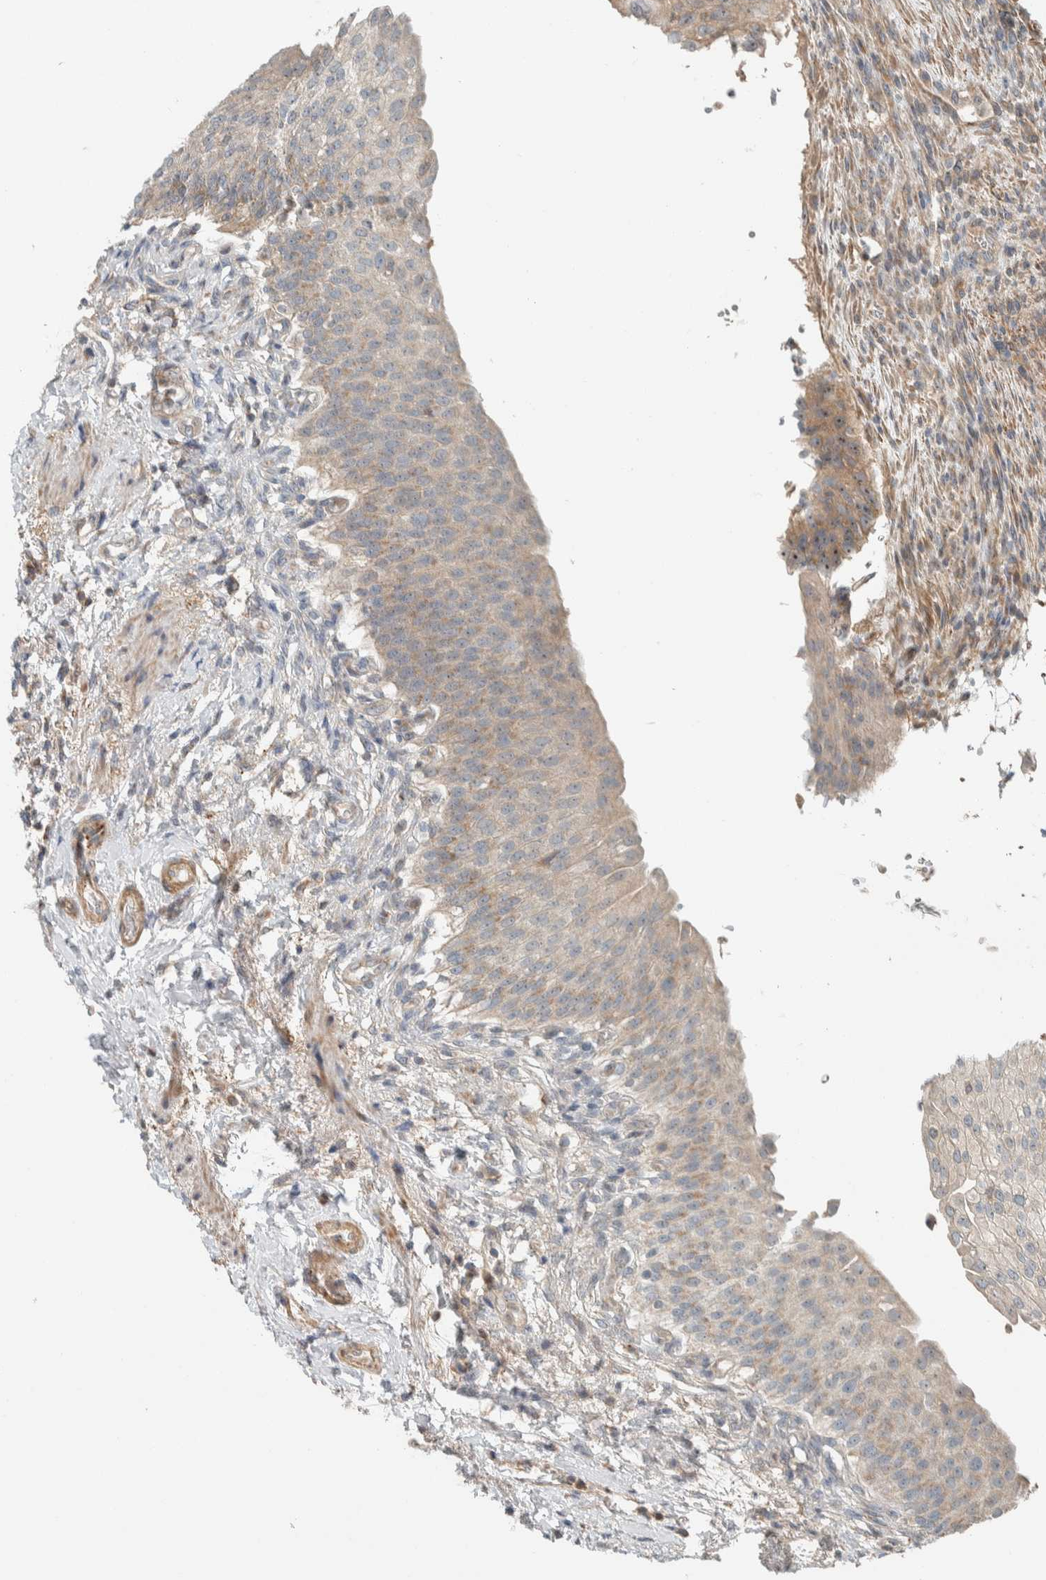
{"staining": {"intensity": "weak", "quantity": "25%-75%", "location": "cytoplasmic/membranous"}, "tissue": "urinary bladder", "cell_type": "Urothelial cells", "image_type": "normal", "snomed": [{"axis": "morphology", "description": "Normal tissue, NOS"}, {"axis": "topography", "description": "Urinary bladder"}], "caption": "Immunohistochemical staining of normal human urinary bladder shows 25%-75% levels of weak cytoplasmic/membranous protein expression in approximately 25%-75% of urothelial cells.", "gene": "SLFN12L", "patient": {"sex": "female", "age": 60}}